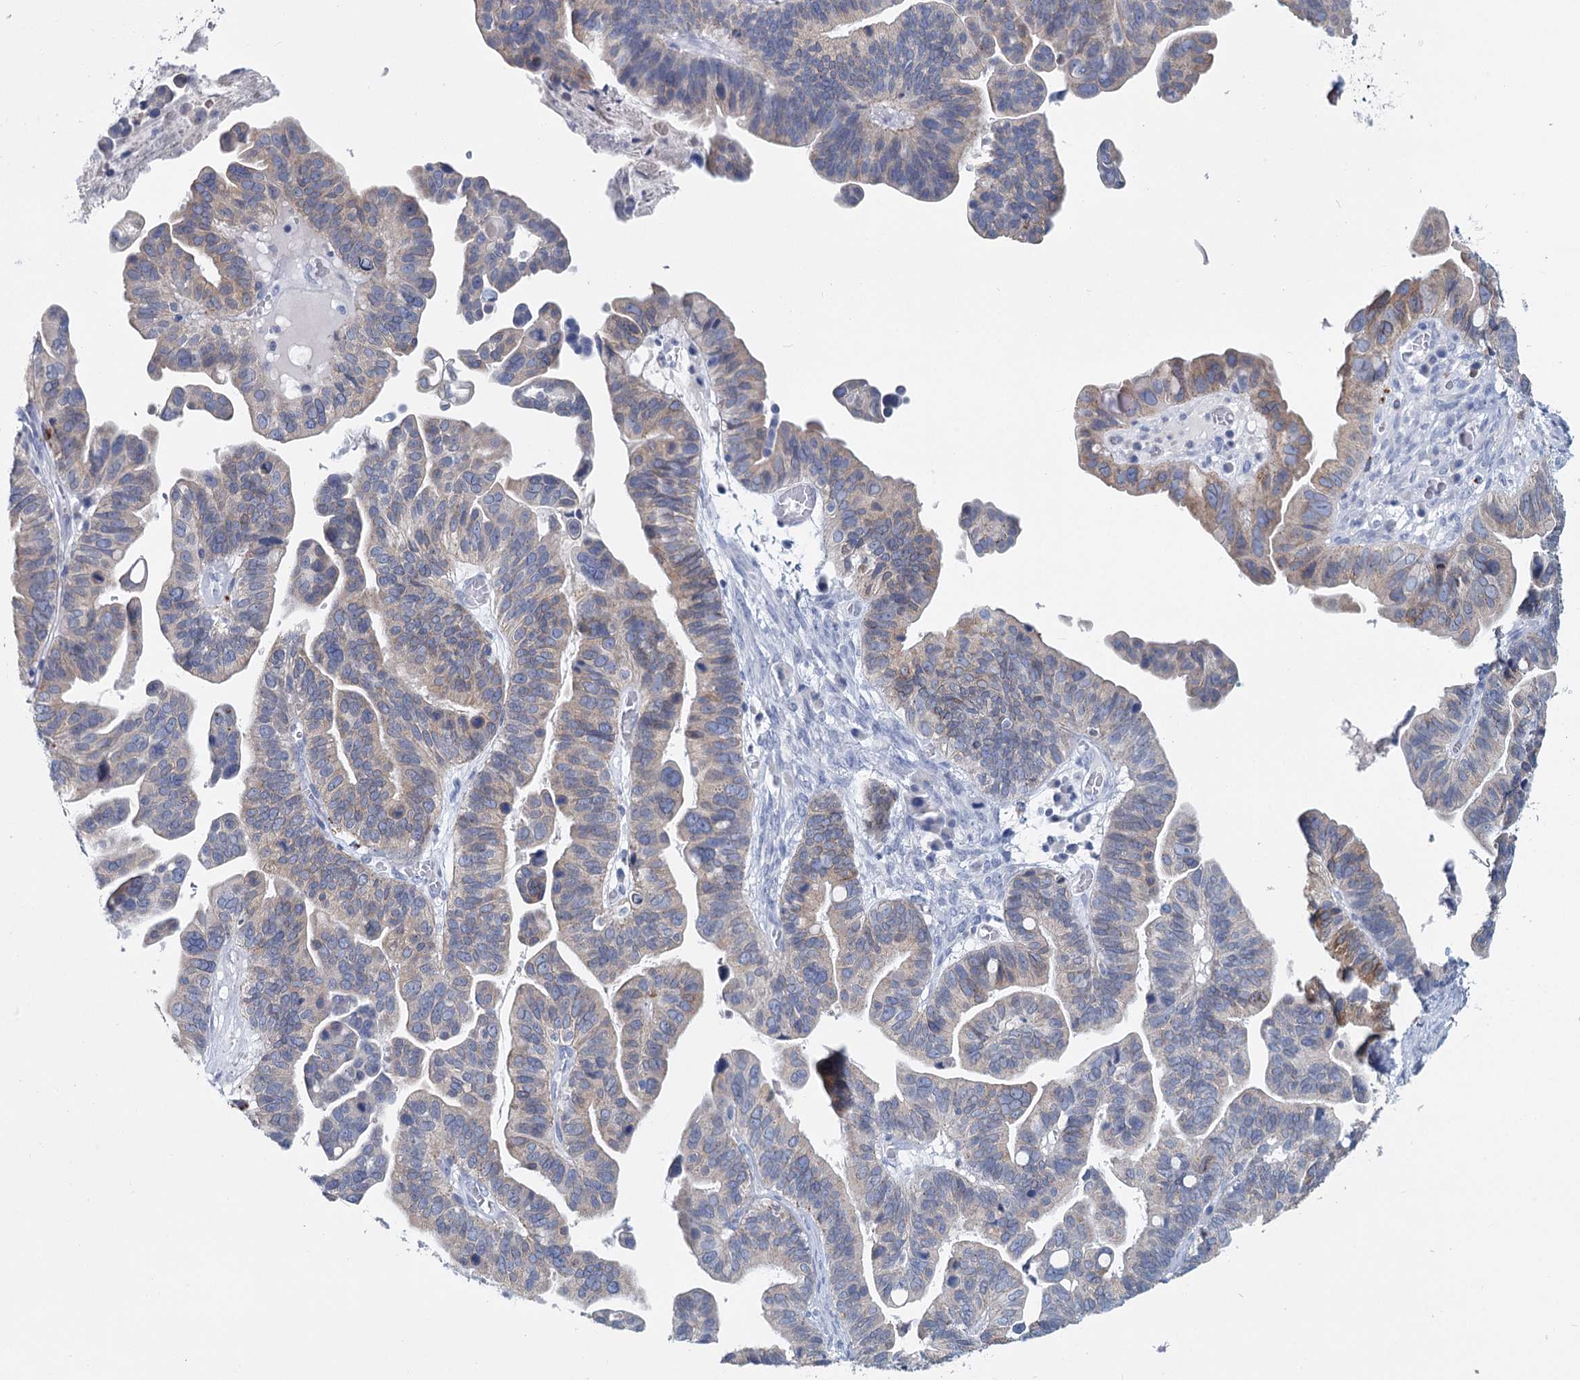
{"staining": {"intensity": "weak", "quantity": "<25%", "location": "cytoplasmic/membranous"}, "tissue": "ovarian cancer", "cell_type": "Tumor cells", "image_type": "cancer", "snomed": [{"axis": "morphology", "description": "Cystadenocarcinoma, serous, NOS"}, {"axis": "topography", "description": "Ovary"}], "caption": "Ovarian serous cystadenocarcinoma was stained to show a protein in brown. There is no significant positivity in tumor cells. (Immunohistochemistry (ihc), brightfield microscopy, high magnification).", "gene": "METTL7B", "patient": {"sex": "female", "age": 56}}